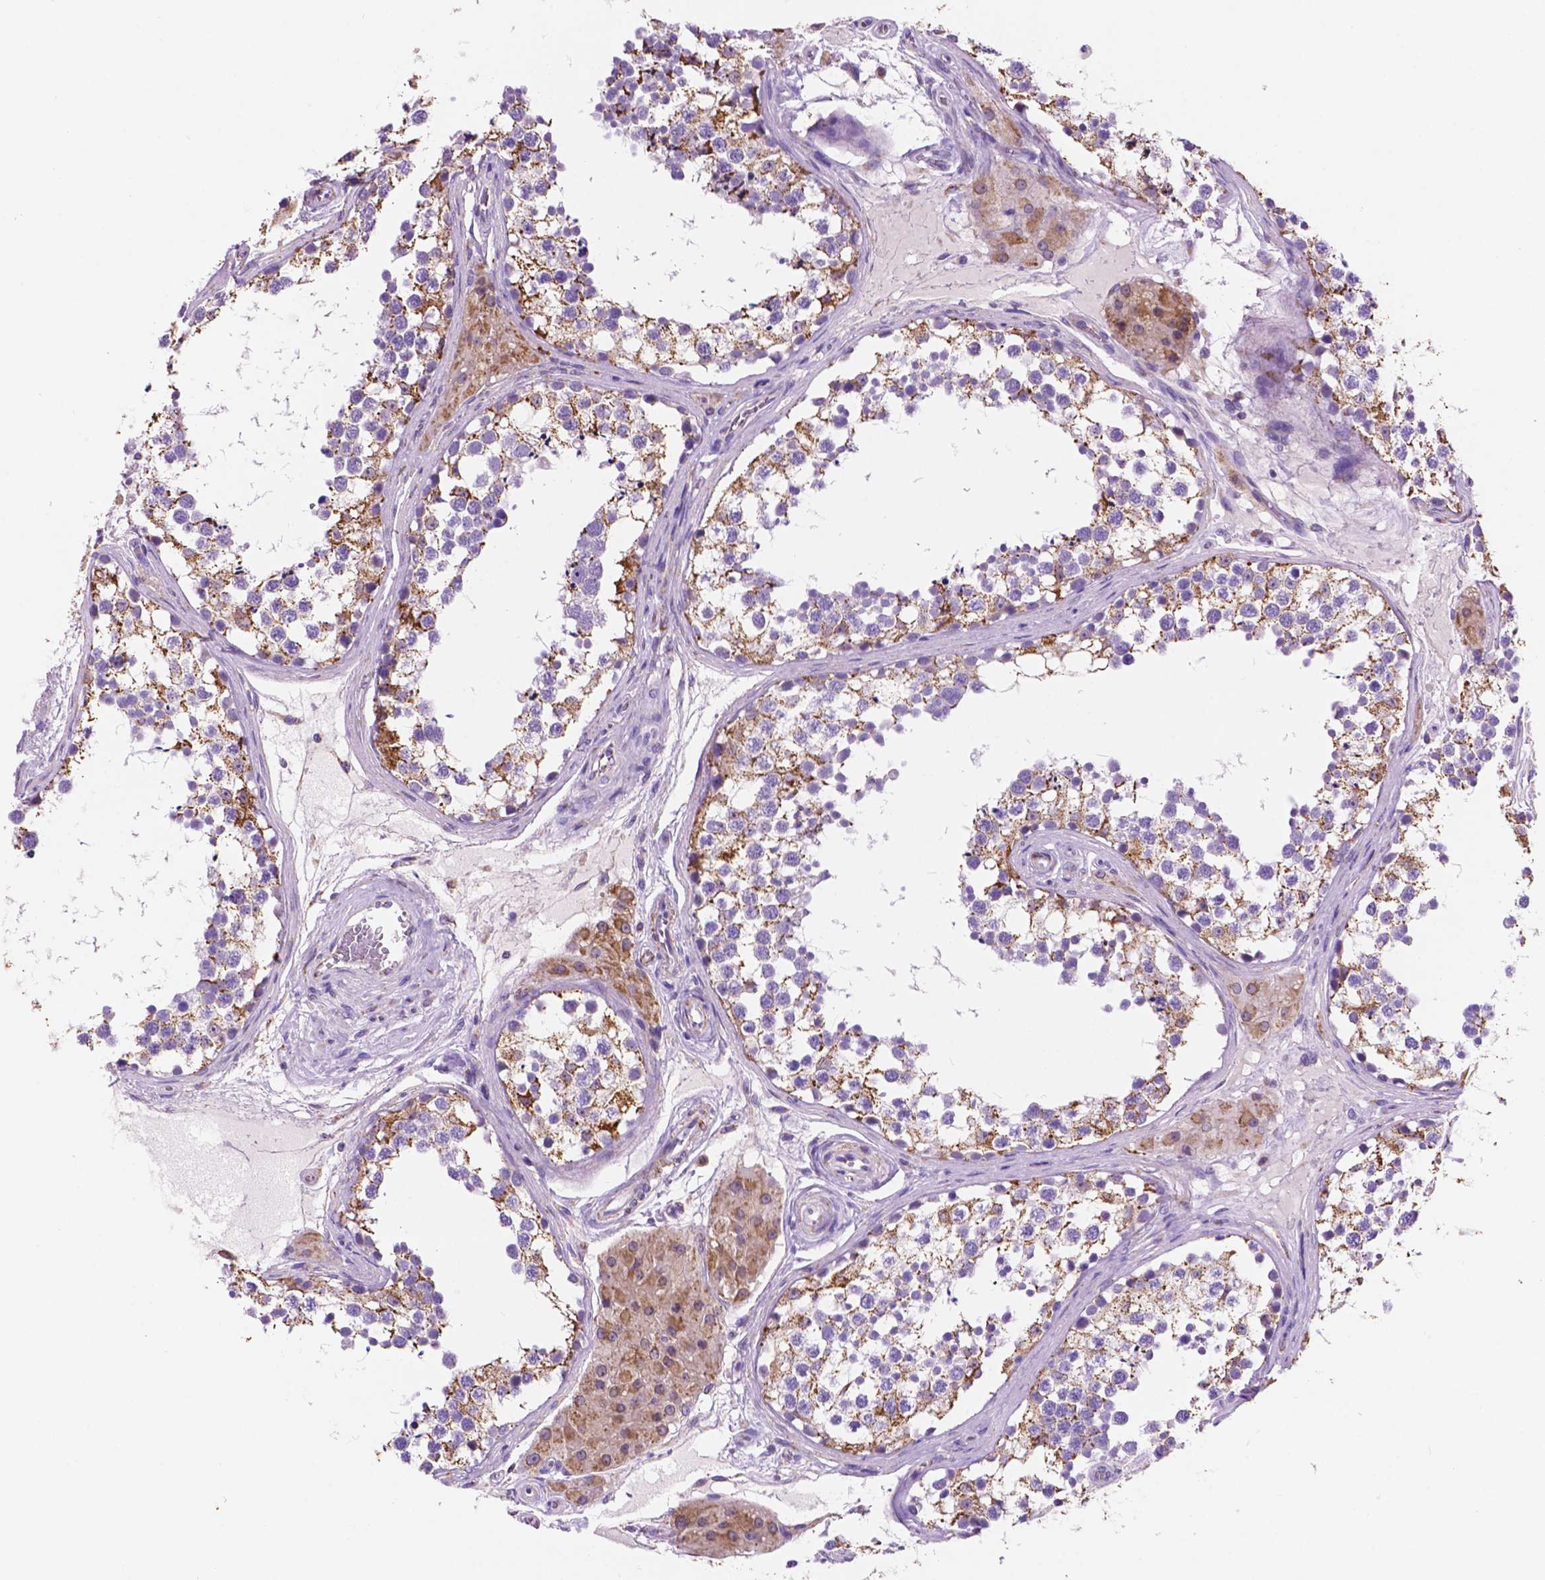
{"staining": {"intensity": "moderate", "quantity": "25%-75%", "location": "cytoplasmic/membranous"}, "tissue": "testis", "cell_type": "Cells in seminiferous ducts", "image_type": "normal", "snomed": [{"axis": "morphology", "description": "Normal tissue, NOS"}, {"axis": "morphology", "description": "Seminoma, NOS"}, {"axis": "topography", "description": "Testis"}], "caption": "IHC (DAB (3,3'-diaminobenzidine)) staining of normal human testis shows moderate cytoplasmic/membranous protein expression in approximately 25%-75% of cells in seminiferous ducts.", "gene": "TRPV5", "patient": {"sex": "male", "age": 65}}